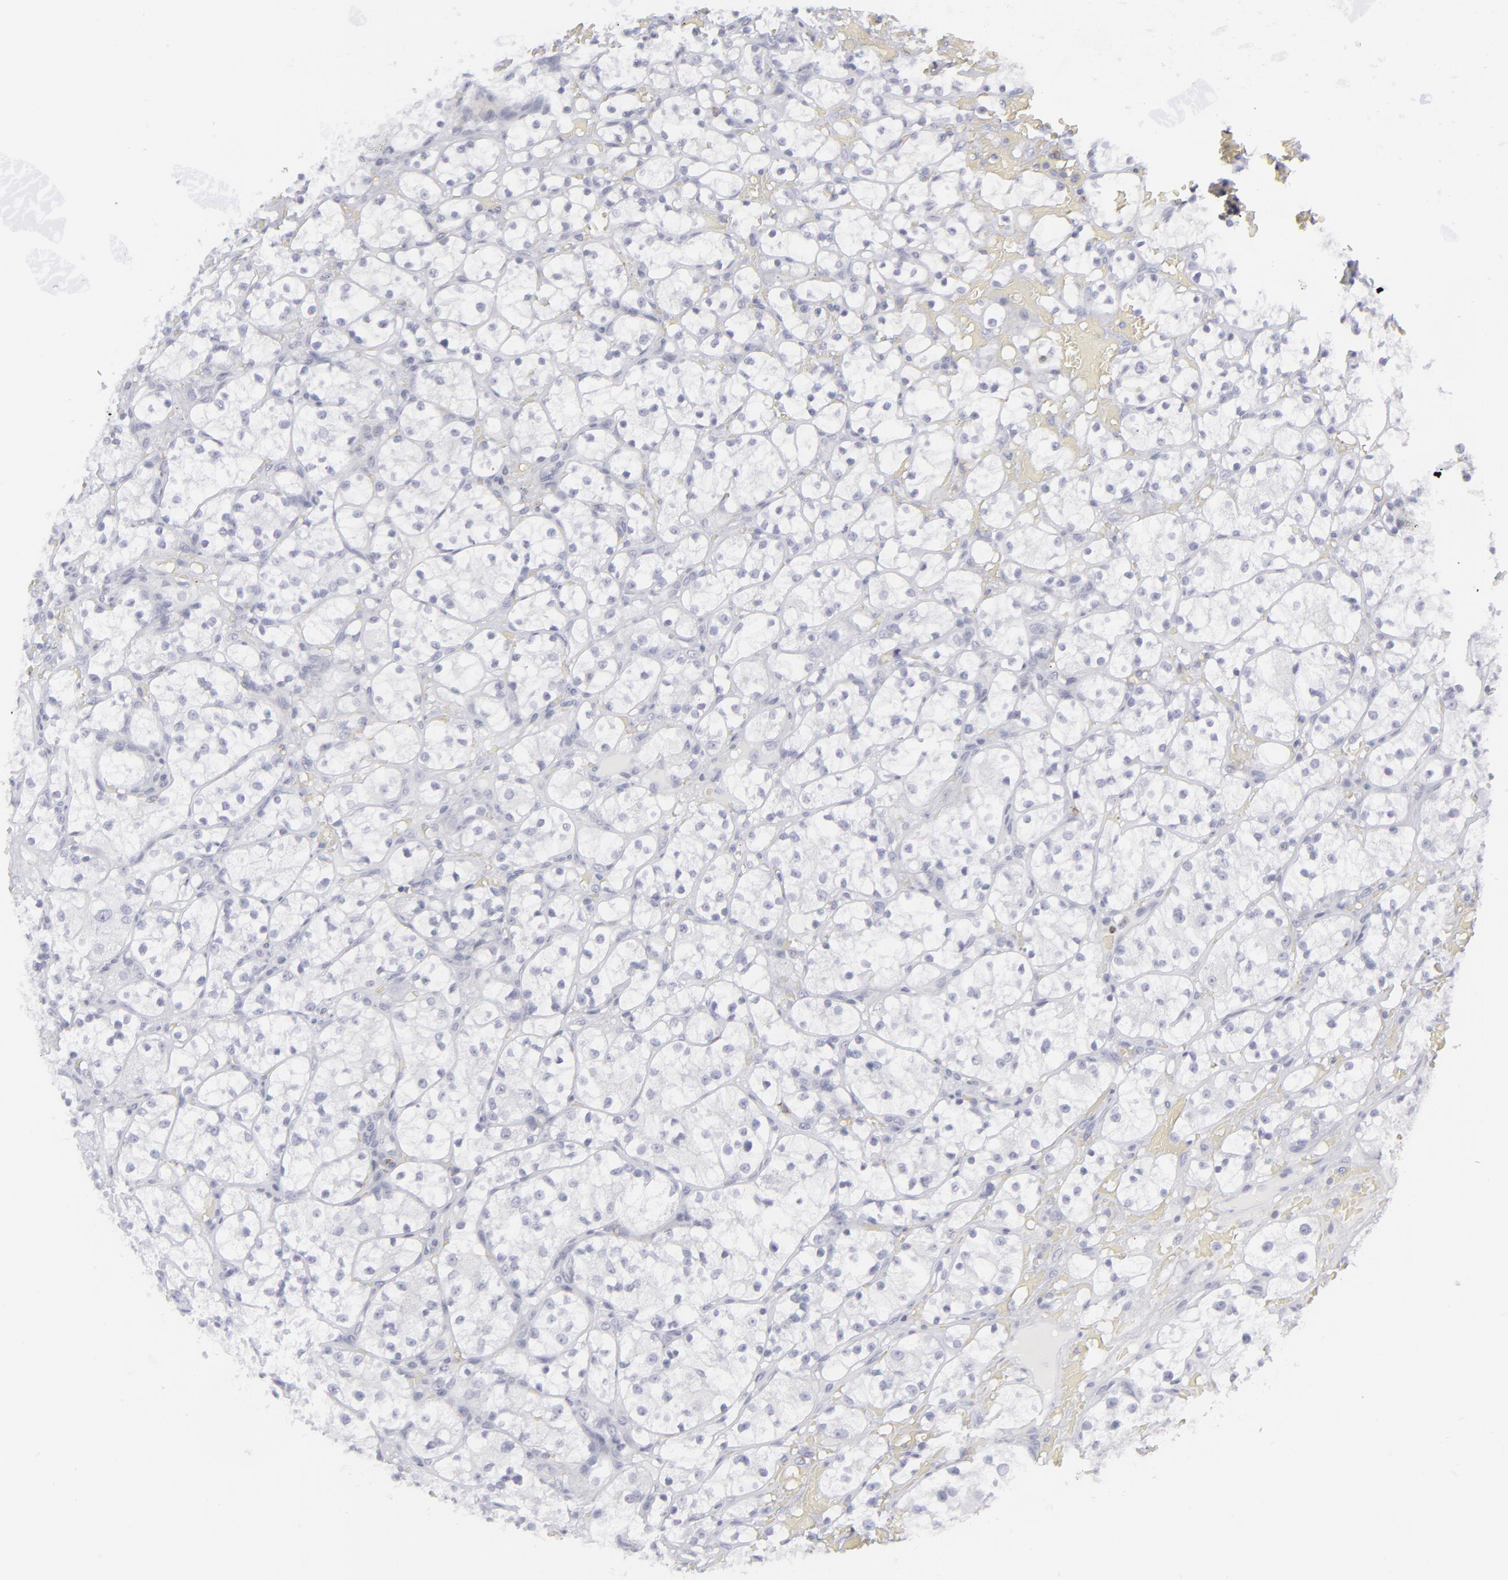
{"staining": {"intensity": "negative", "quantity": "none", "location": "none"}, "tissue": "renal cancer", "cell_type": "Tumor cells", "image_type": "cancer", "snomed": [{"axis": "morphology", "description": "Adenocarcinoma, NOS"}, {"axis": "topography", "description": "Kidney"}], "caption": "Immunohistochemistry (IHC) micrograph of renal adenocarcinoma stained for a protein (brown), which shows no staining in tumor cells. (DAB (3,3'-diaminobenzidine) immunohistochemistry with hematoxylin counter stain).", "gene": "CD7", "patient": {"sex": "female", "age": 60}}